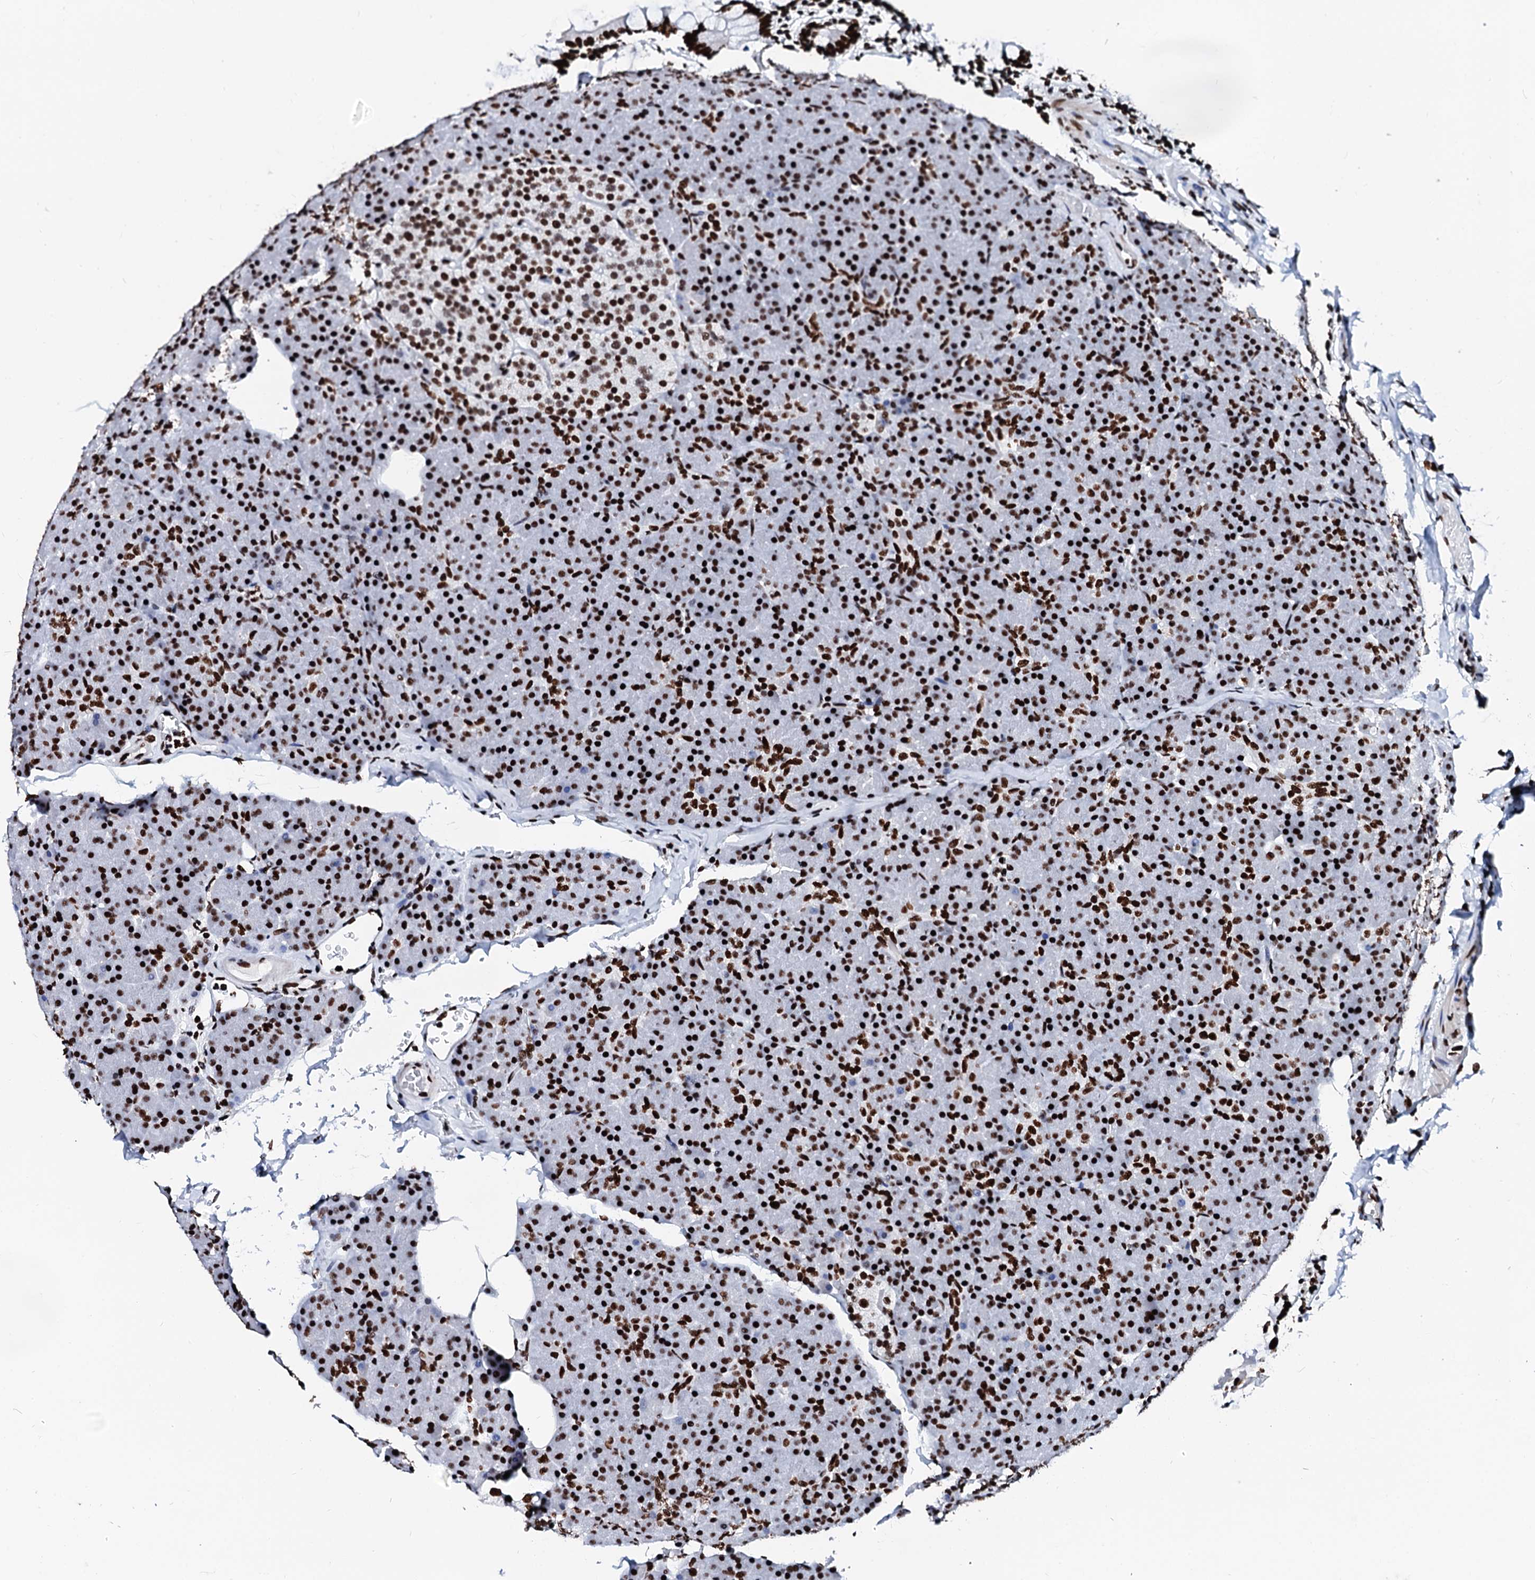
{"staining": {"intensity": "strong", "quantity": ">75%", "location": "nuclear"}, "tissue": "pancreas", "cell_type": "Exocrine glandular cells", "image_type": "normal", "snomed": [{"axis": "morphology", "description": "Normal tissue, NOS"}, {"axis": "topography", "description": "Pancreas"}], "caption": "Exocrine glandular cells display high levels of strong nuclear positivity in about >75% of cells in normal pancreas. The staining is performed using DAB (3,3'-diaminobenzidine) brown chromogen to label protein expression. The nuclei are counter-stained blue using hematoxylin.", "gene": "RALY", "patient": {"sex": "female", "age": 43}}